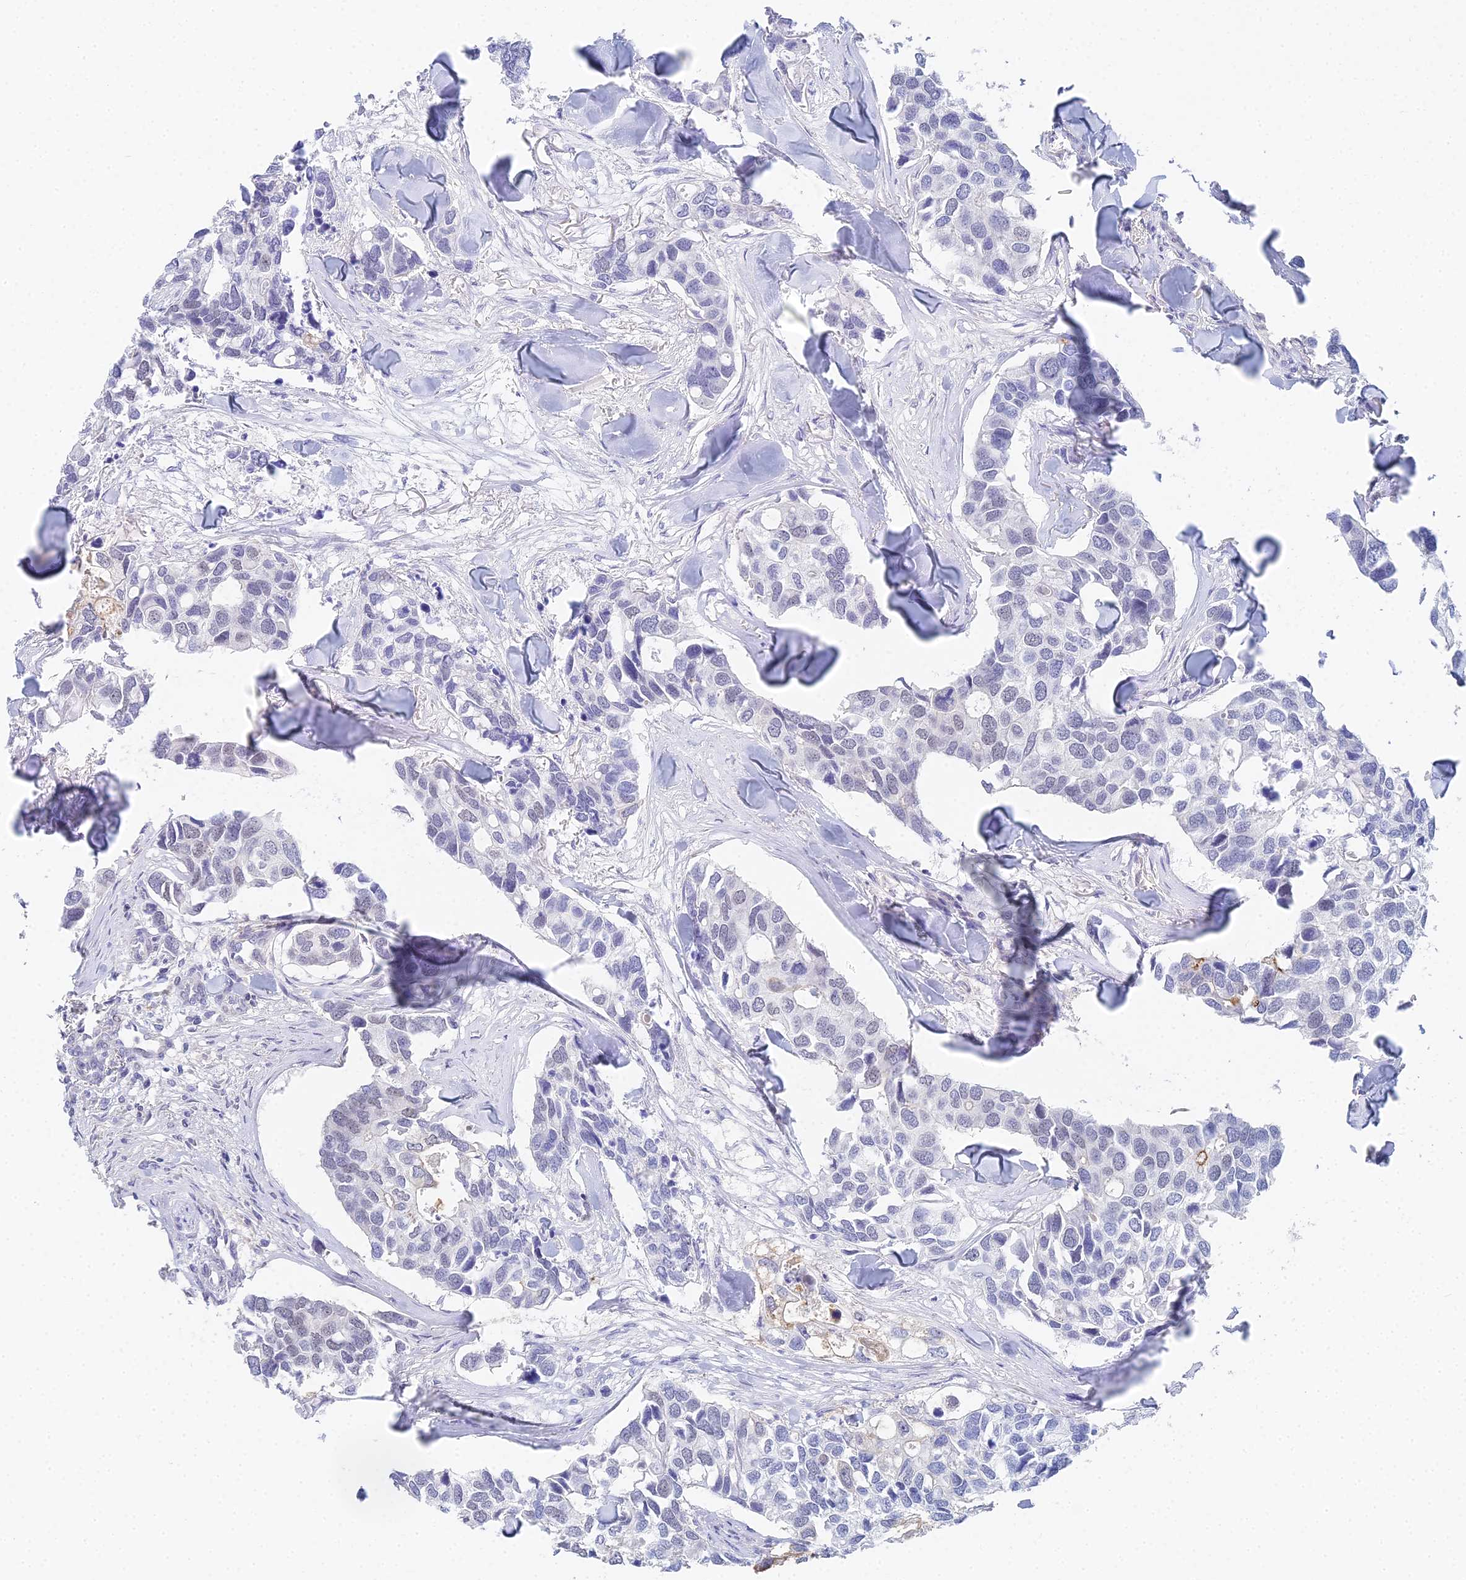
{"staining": {"intensity": "negative", "quantity": "none", "location": "none"}, "tissue": "breast cancer", "cell_type": "Tumor cells", "image_type": "cancer", "snomed": [{"axis": "morphology", "description": "Duct carcinoma"}, {"axis": "topography", "description": "Breast"}], "caption": "Immunohistochemical staining of breast intraductal carcinoma shows no significant positivity in tumor cells.", "gene": "MCM2", "patient": {"sex": "female", "age": 83}}